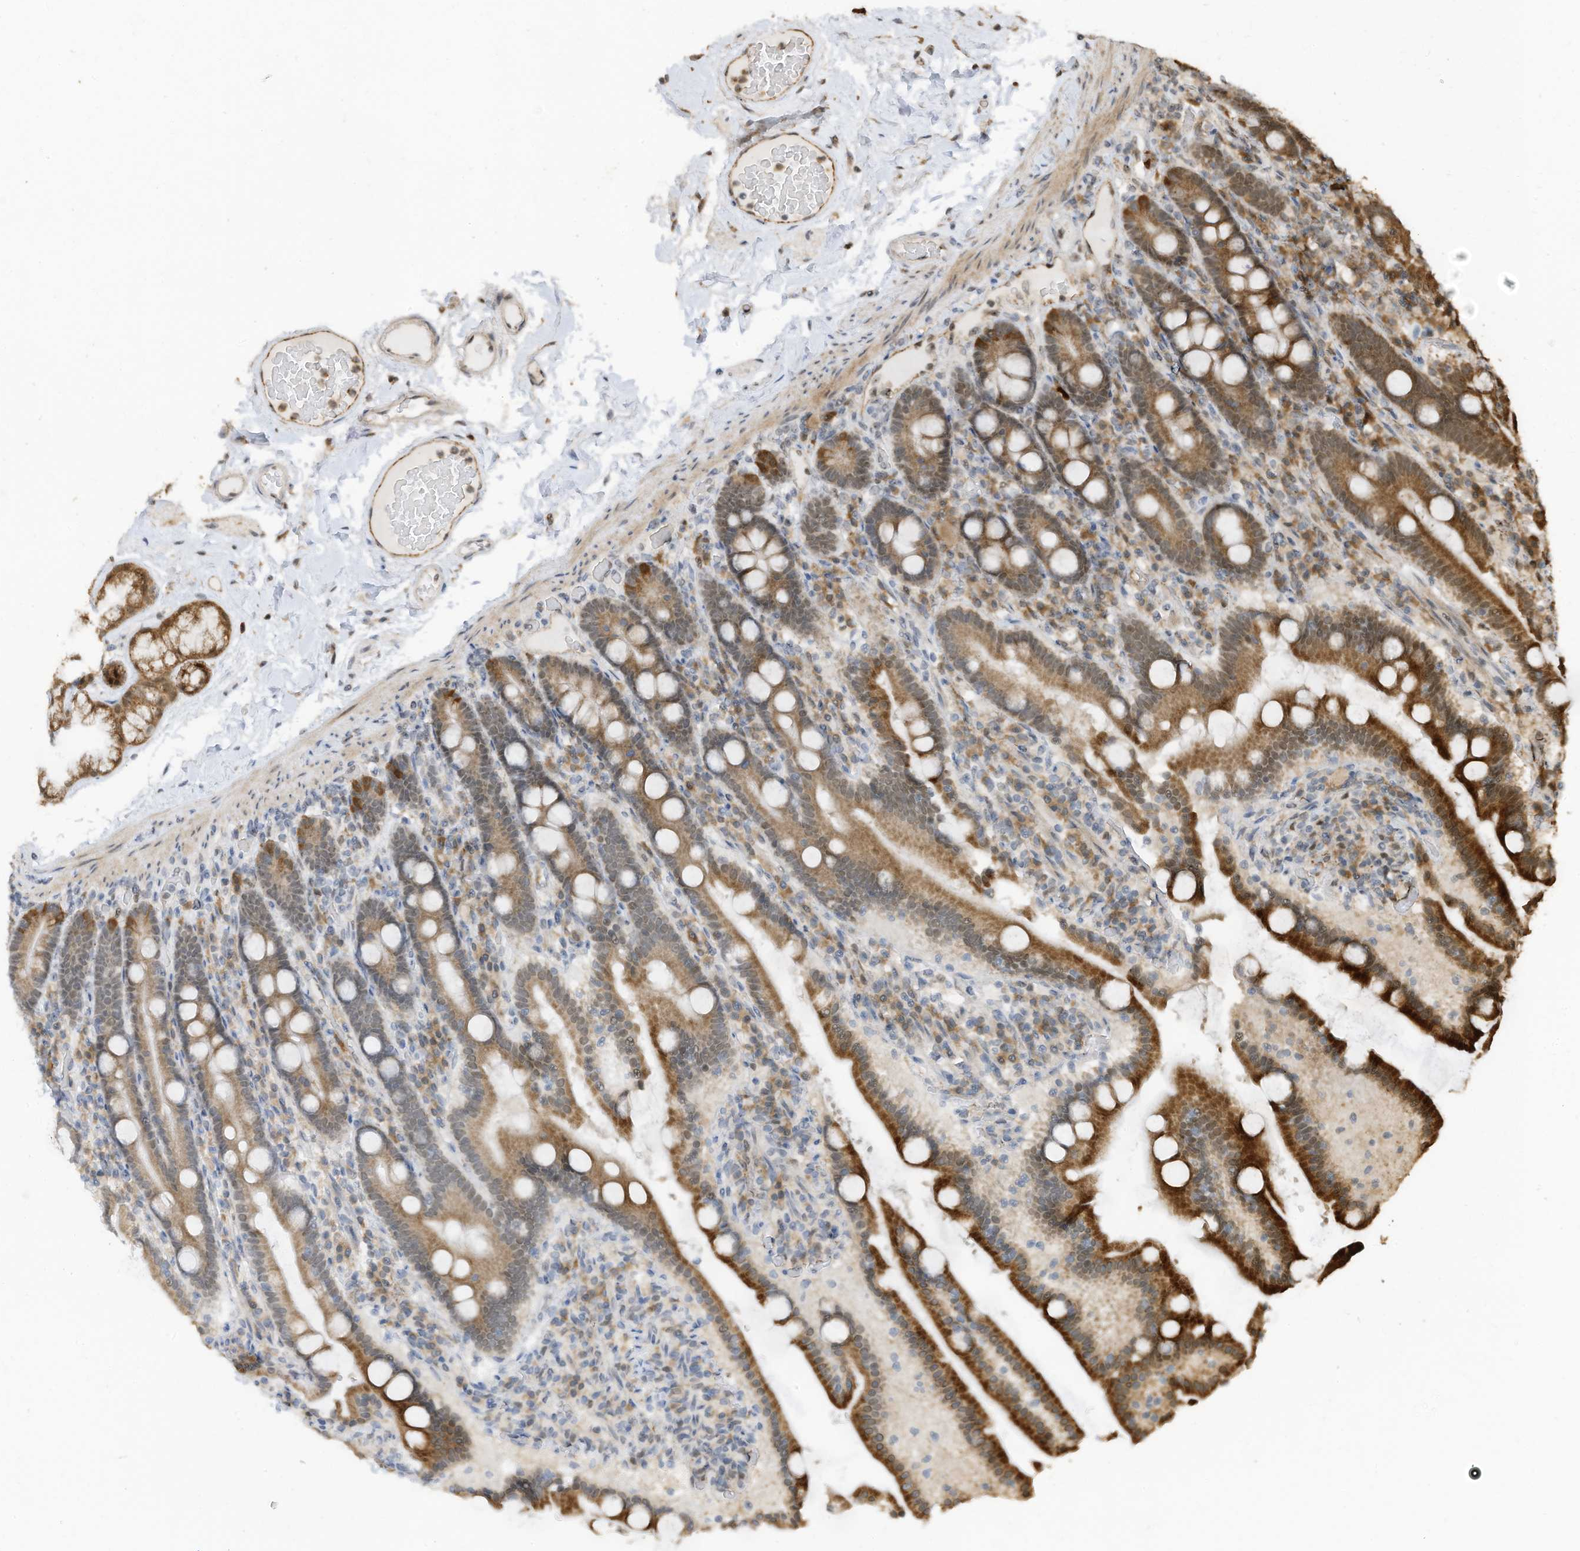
{"staining": {"intensity": "strong", "quantity": "25%-75%", "location": "cytoplasmic/membranous"}, "tissue": "duodenum", "cell_type": "Glandular cells", "image_type": "normal", "snomed": [{"axis": "morphology", "description": "Normal tissue, NOS"}, {"axis": "topography", "description": "Duodenum"}], "caption": "DAB (3,3'-diaminobenzidine) immunohistochemical staining of unremarkable human duodenum demonstrates strong cytoplasmic/membranous protein staining in approximately 25%-75% of glandular cells.", "gene": "ERLEC1", "patient": {"sex": "male", "age": 55}}